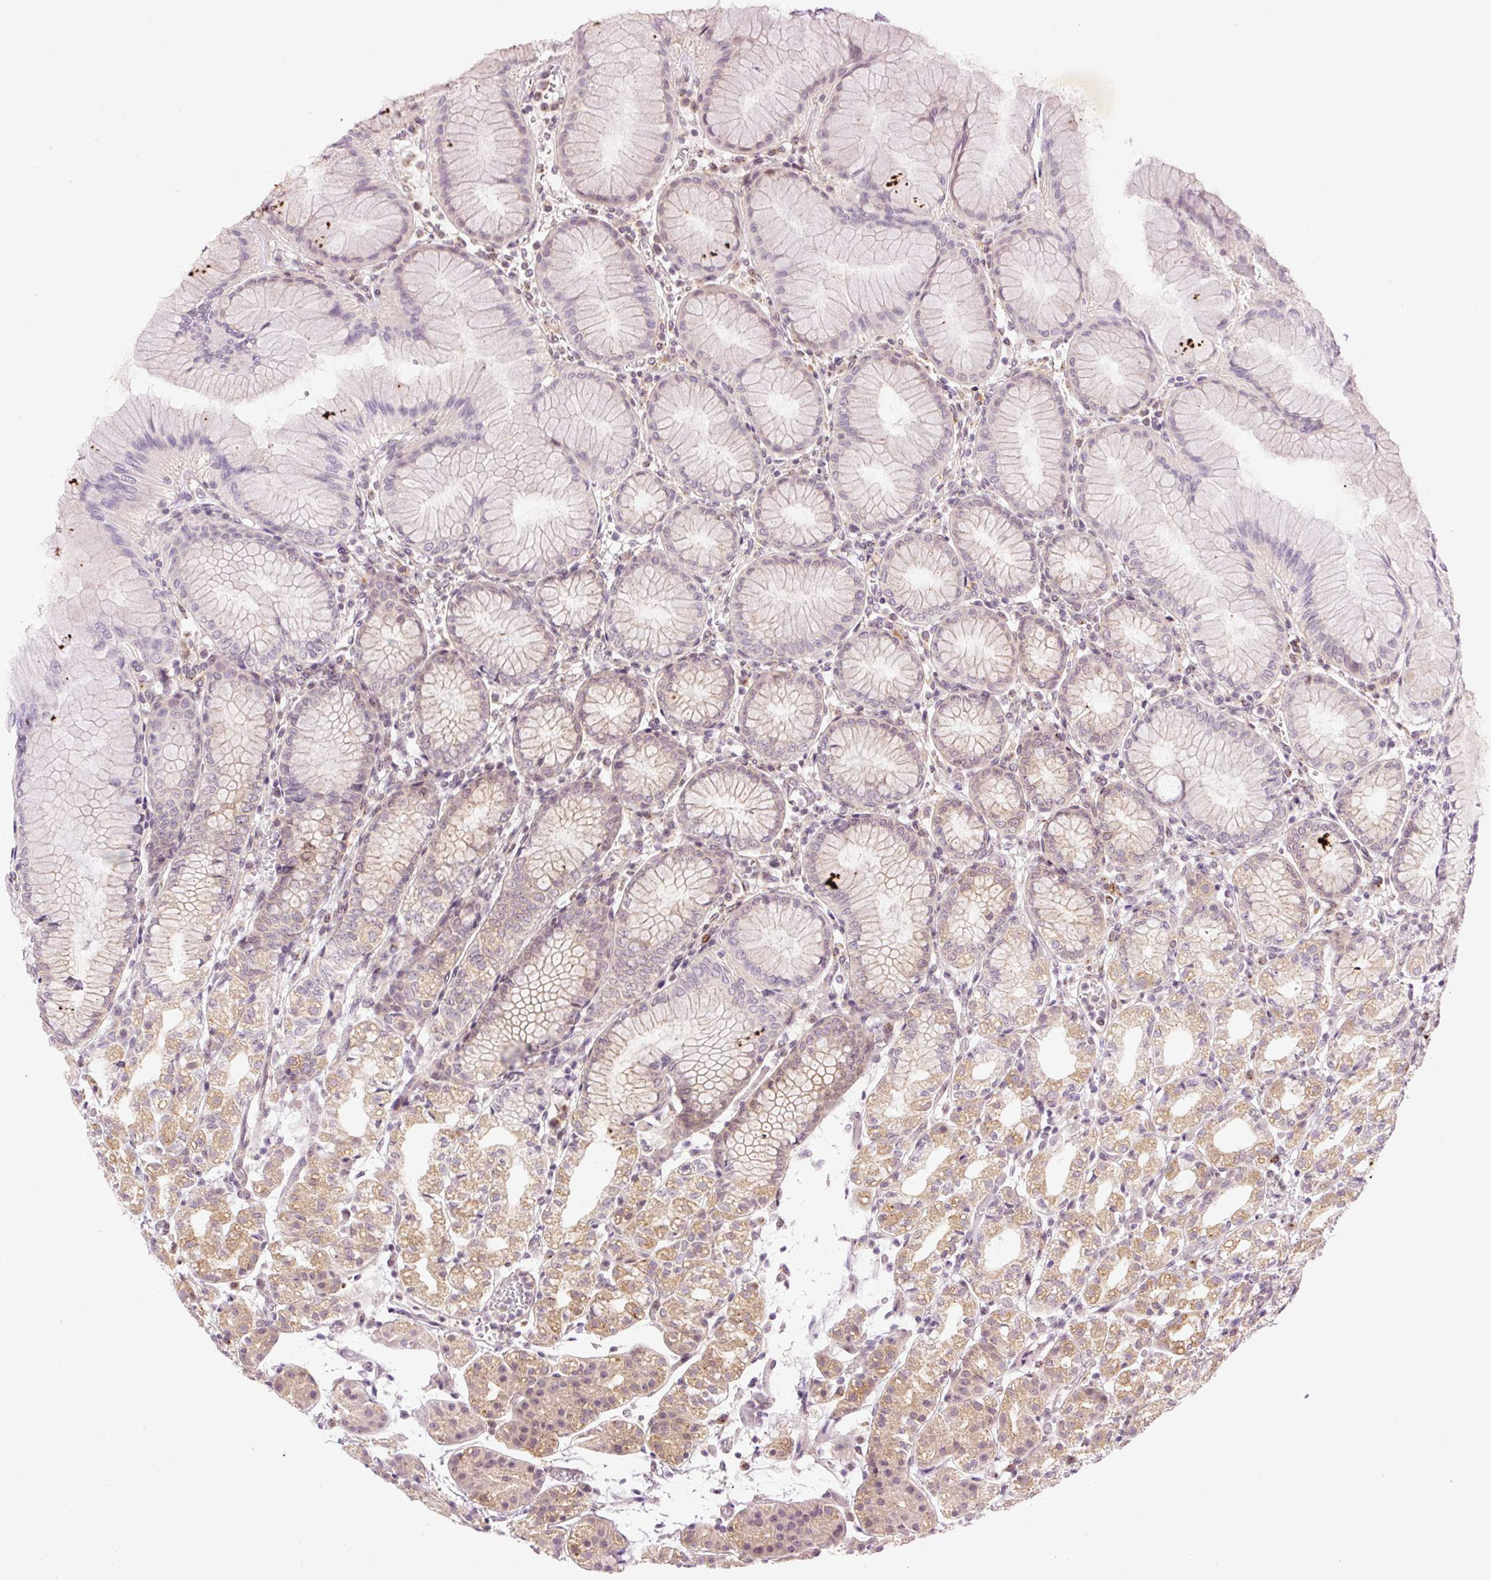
{"staining": {"intensity": "moderate", "quantity": "25%-75%", "location": "cytoplasmic/membranous,nuclear"}, "tissue": "stomach", "cell_type": "Glandular cells", "image_type": "normal", "snomed": [{"axis": "morphology", "description": "Normal tissue, NOS"}, {"axis": "topography", "description": "Stomach"}], "caption": "IHC staining of unremarkable stomach, which displays medium levels of moderate cytoplasmic/membranous,nuclear positivity in about 25%-75% of glandular cells indicating moderate cytoplasmic/membranous,nuclear protein expression. The staining was performed using DAB (3,3'-diaminobenzidine) (brown) for protein detection and nuclei were counterstained in hematoxylin (blue).", "gene": "MZT2A", "patient": {"sex": "female", "age": 57}}